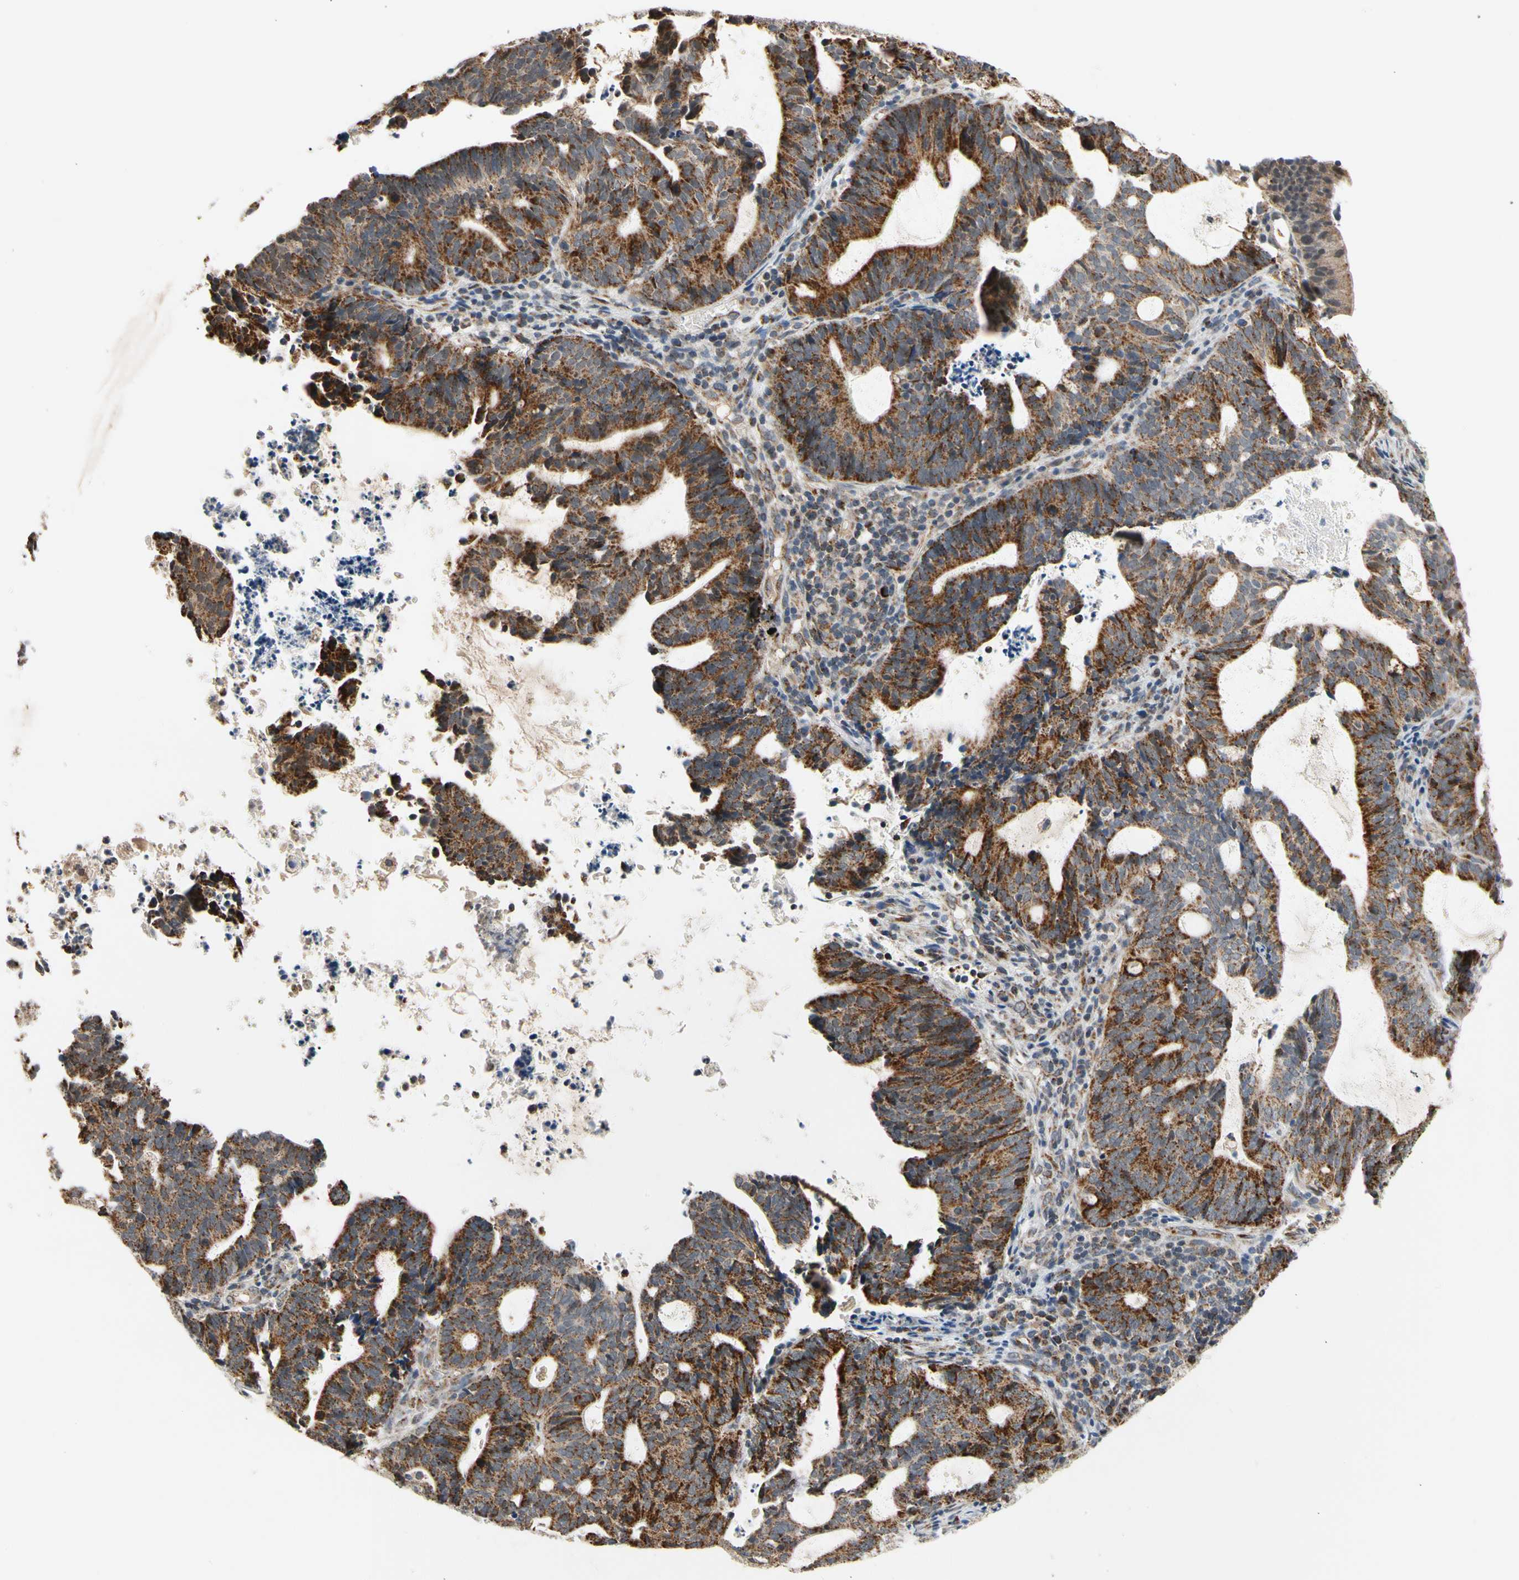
{"staining": {"intensity": "strong", "quantity": ">75%", "location": "cytoplasmic/membranous"}, "tissue": "endometrial cancer", "cell_type": "Tumor cells", "image_type": "cancer", "snomed": [{"axis": "morphology", "description": "Adenocarcinoma, NOS"}, {"axis": "topography", "description": "Uterus"}], "caption": "About >75% of tumor cells in endometrial adenocarcinoma demonstrate strong cytoplasmic/membranous protein expression as visualized by brown immunohistochemical staining.", "gene": "KHDC4", "patient": {"sex": "female", "age": 83}}